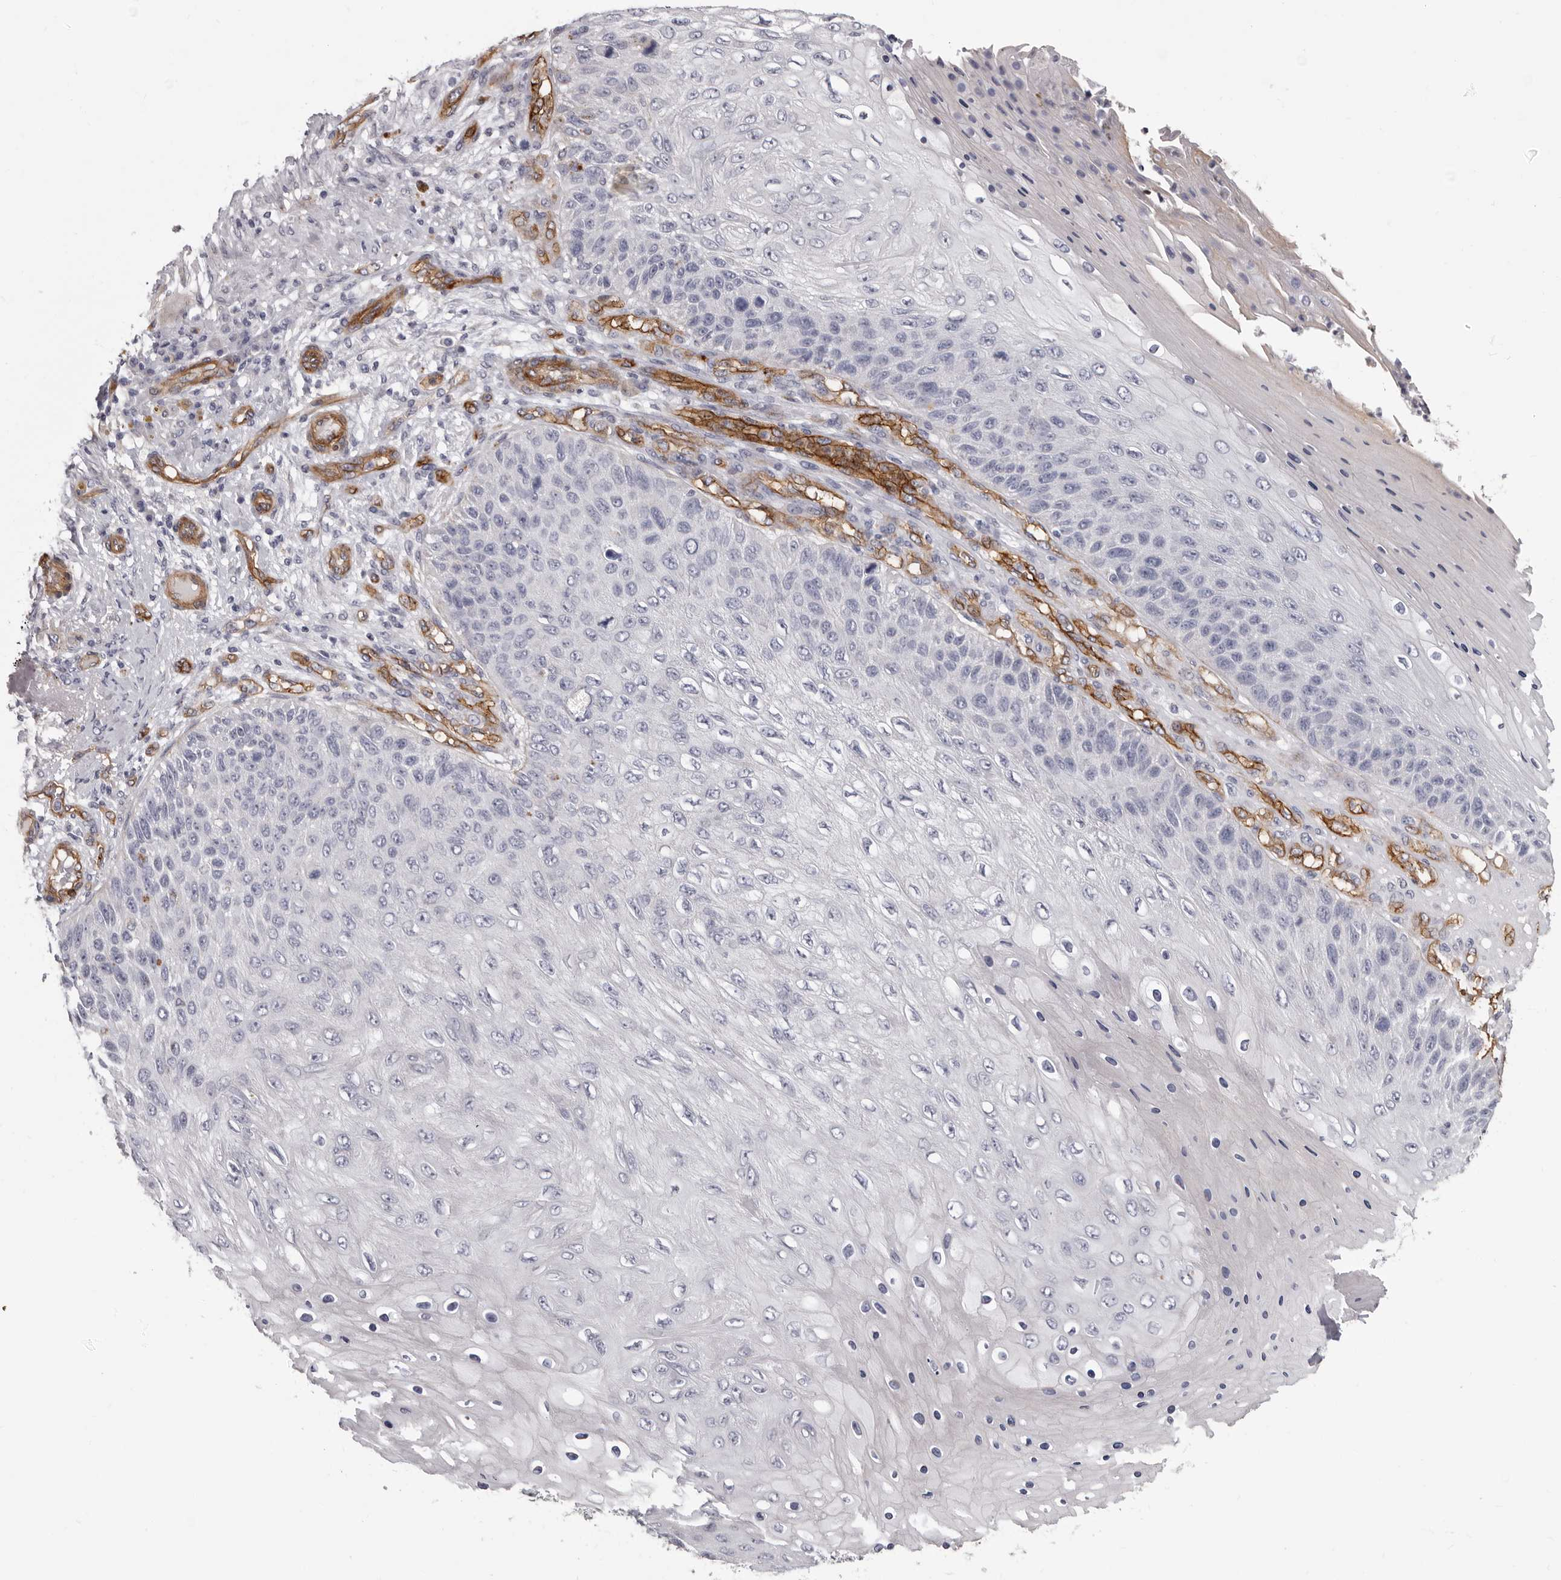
{"staining": {"intensity": "negative", "quantity": "none", "location": "none"}, "tissue": "skin cancer", "cell_type": "Tumor cells", "image_type": "cancer", "snomed": [{"axis": "morphology", "description": "Squamous cell carcinoma, NOS"}, {"axis": "topography", "description": "Skin"}], "caption": "A high-resolution micrograph shows immunohistochemistry (IHC) staining of skin squamous cell carcinoma, which displays no significant expression in tumor cells.", "gene": "ADGRL4", "patient": {"sex": "female", "age": 88}}